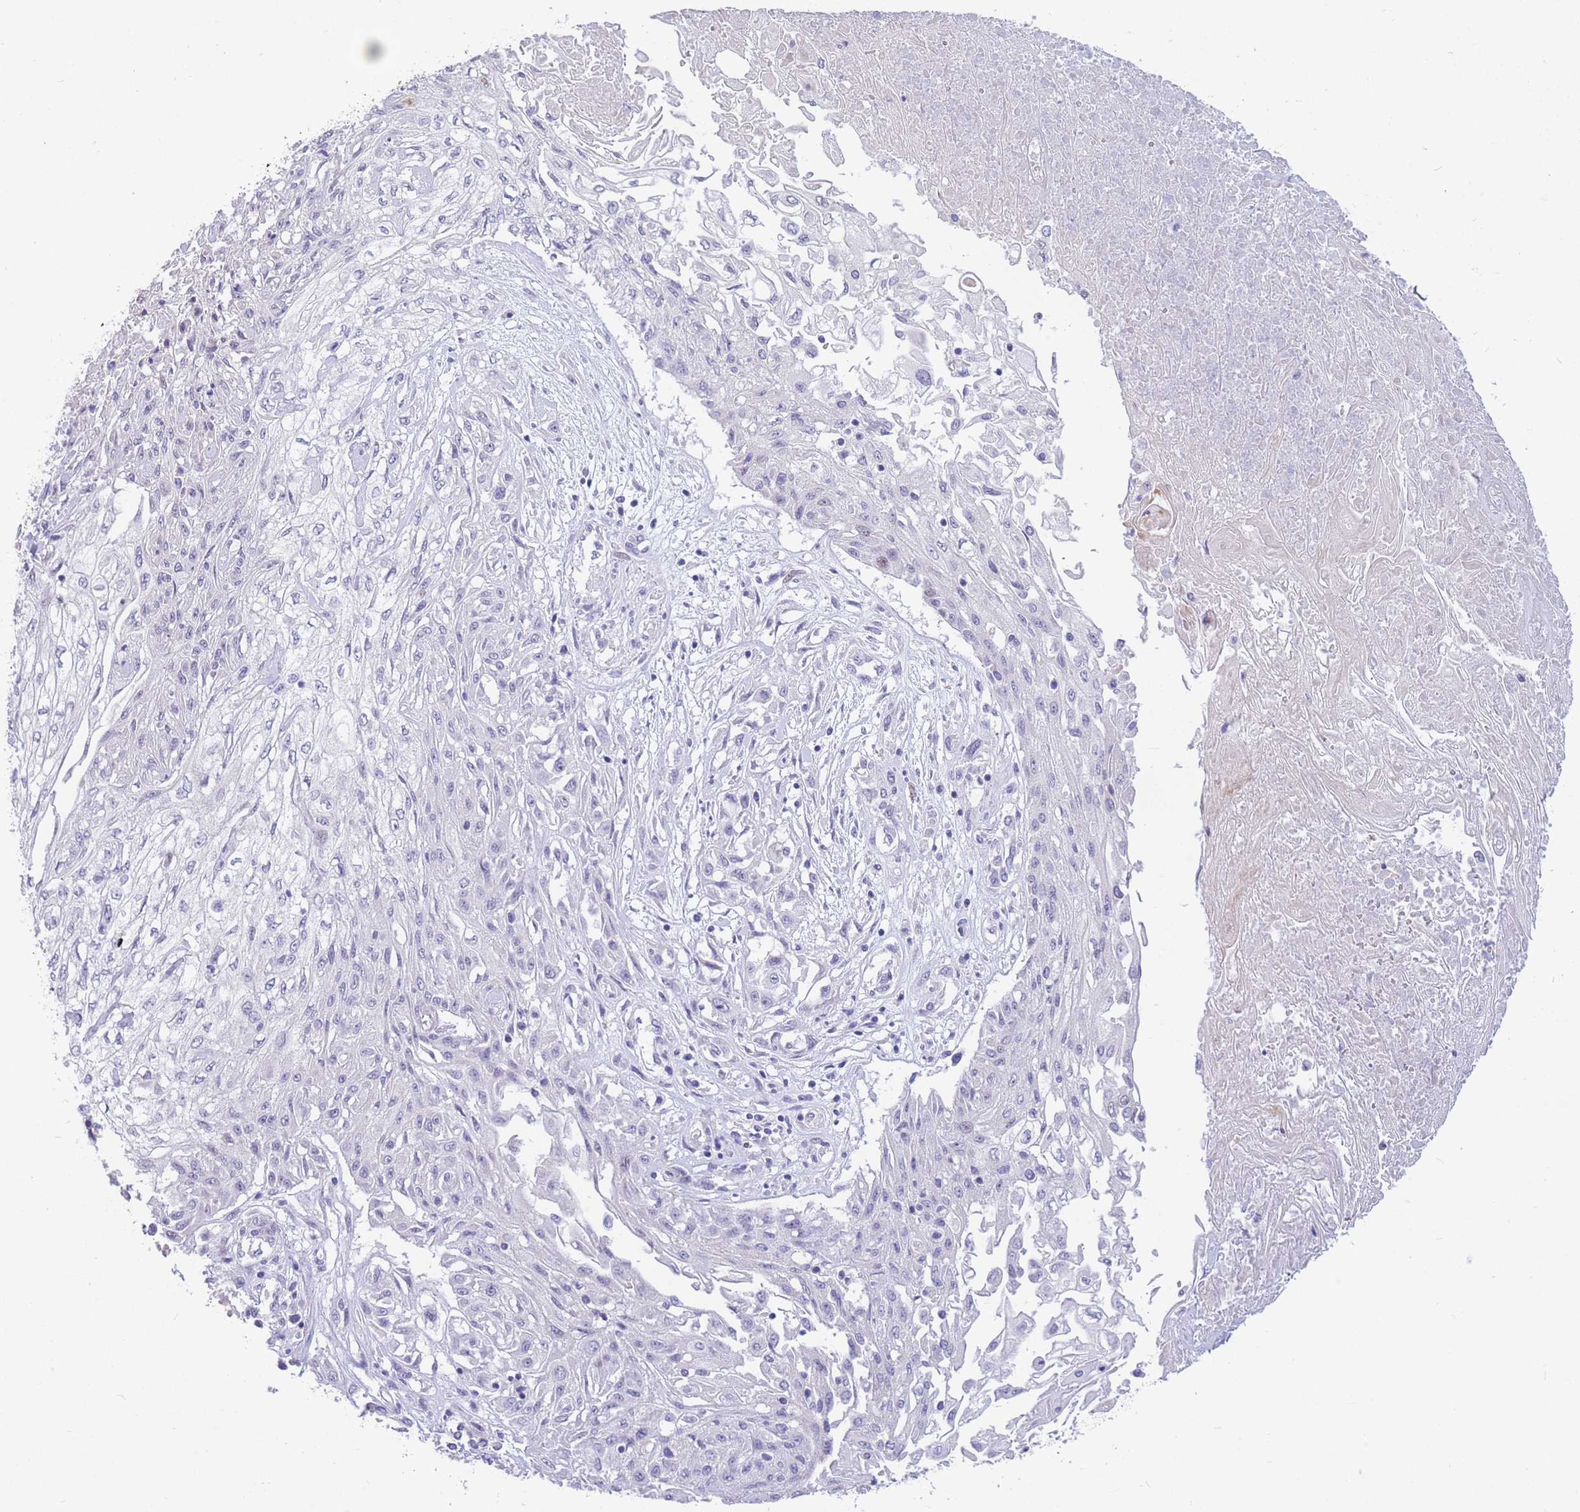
{"staining": {"intensity": "negative", "quantity": "none", "location": "none"}, "tissue": "skin cancer", "cell_type": "Tumor cells", "image_type": "cancer", "snomed": [{"axis": "morphology", "description": "Squamous cell carcinoma, NOS"}, {"axis": "morphology", "description": "Squamous cell carcinoma, metastatic, NOS"}, {"axis": "topography", "description": "Skin"}, {"axis": "topography", "description": "Lymph node"}], "caption": "There is no significant positivity in tumor cells of metastatic squamous cell carcinoma (skin).", "gene": "SHCBP1", "patient": {"sex": "male", "age": 75}}